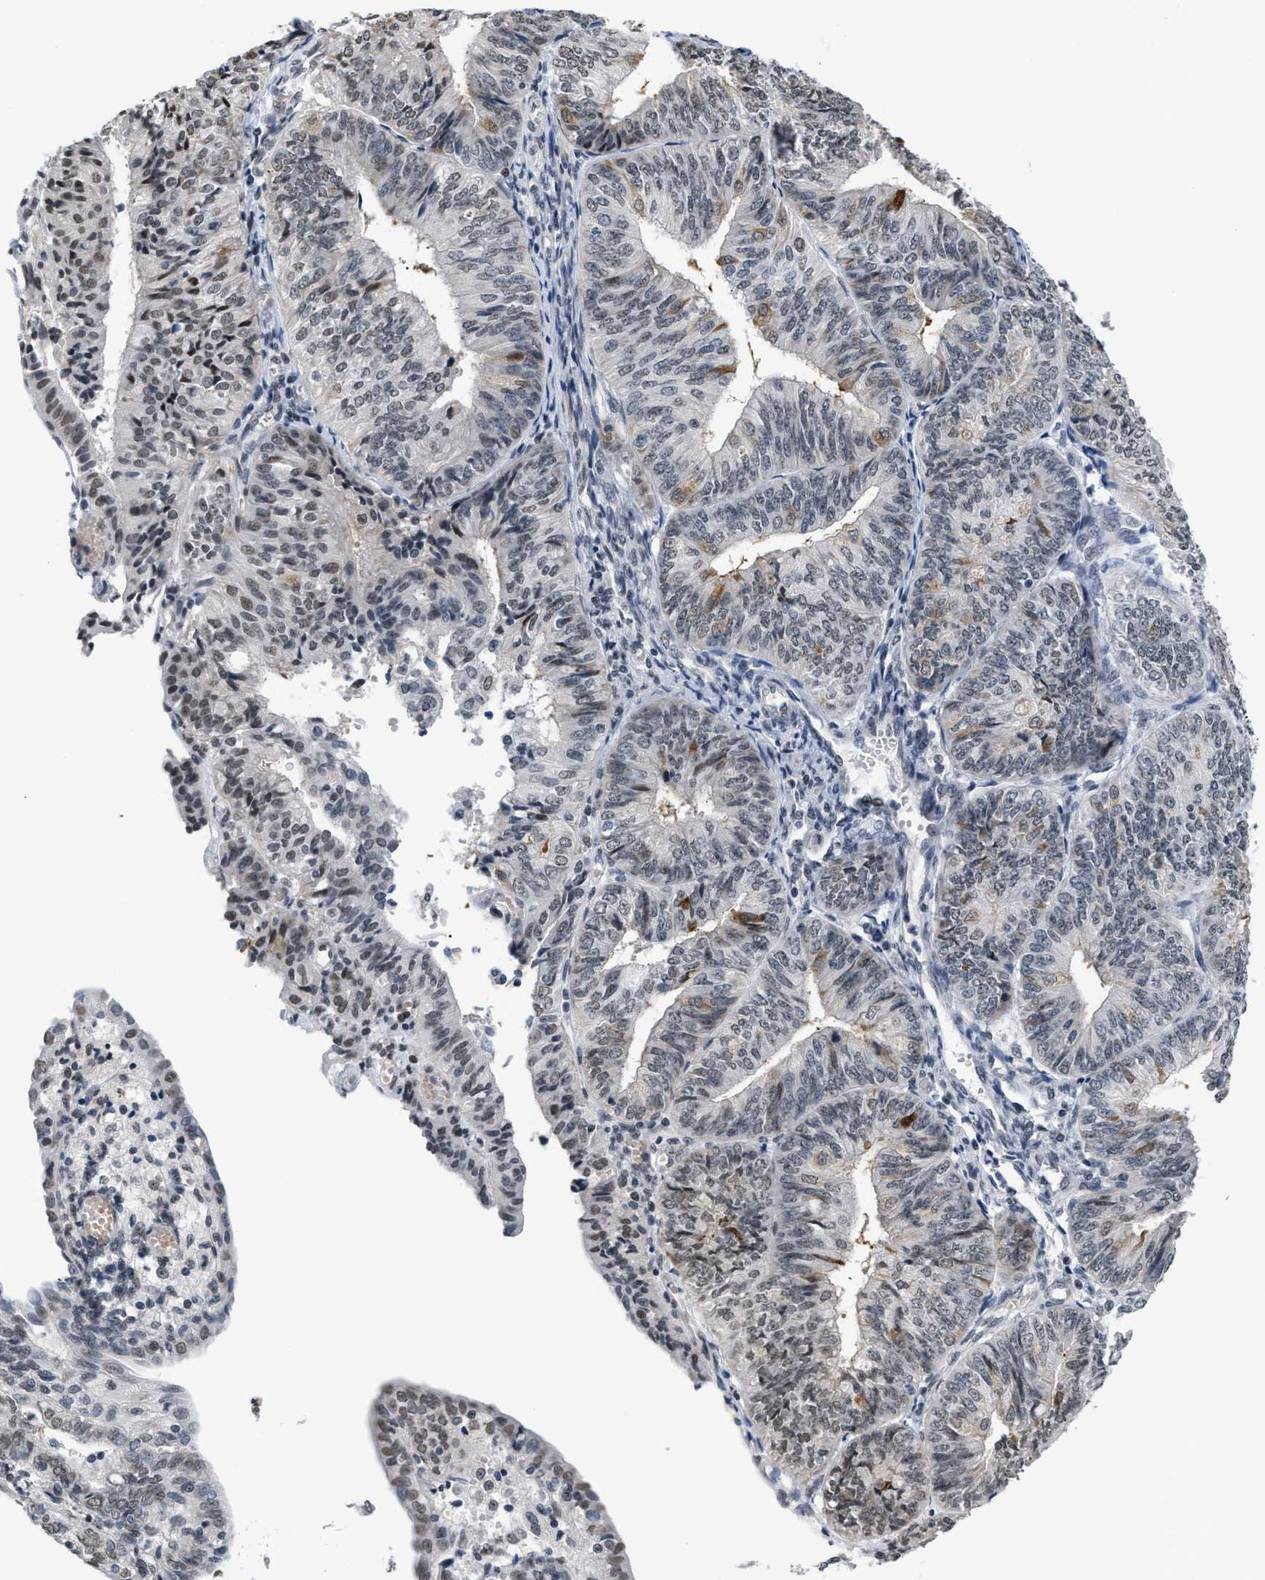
{"staining": {"intensity": "weak", "quantity": "<25%", "location": "cytoplasmic/membranous,nuclear"}, "tissue": "endometrial cancer", "cell_type": "Tumor cells", "image_type": "cancer", "snomed": [{"axis": "morphology", "description": "Adenocarcinoma, NOS"}, {"axis": "topography", "description": "Endometrium"}], "caption": "Endometrial cancer (adenocarcinoma) stained for a protein using immunohistochemistry reveals no positivity tumor cells.", "gene": "RAF1", "patient": {"sex": "female", "age": 58}}